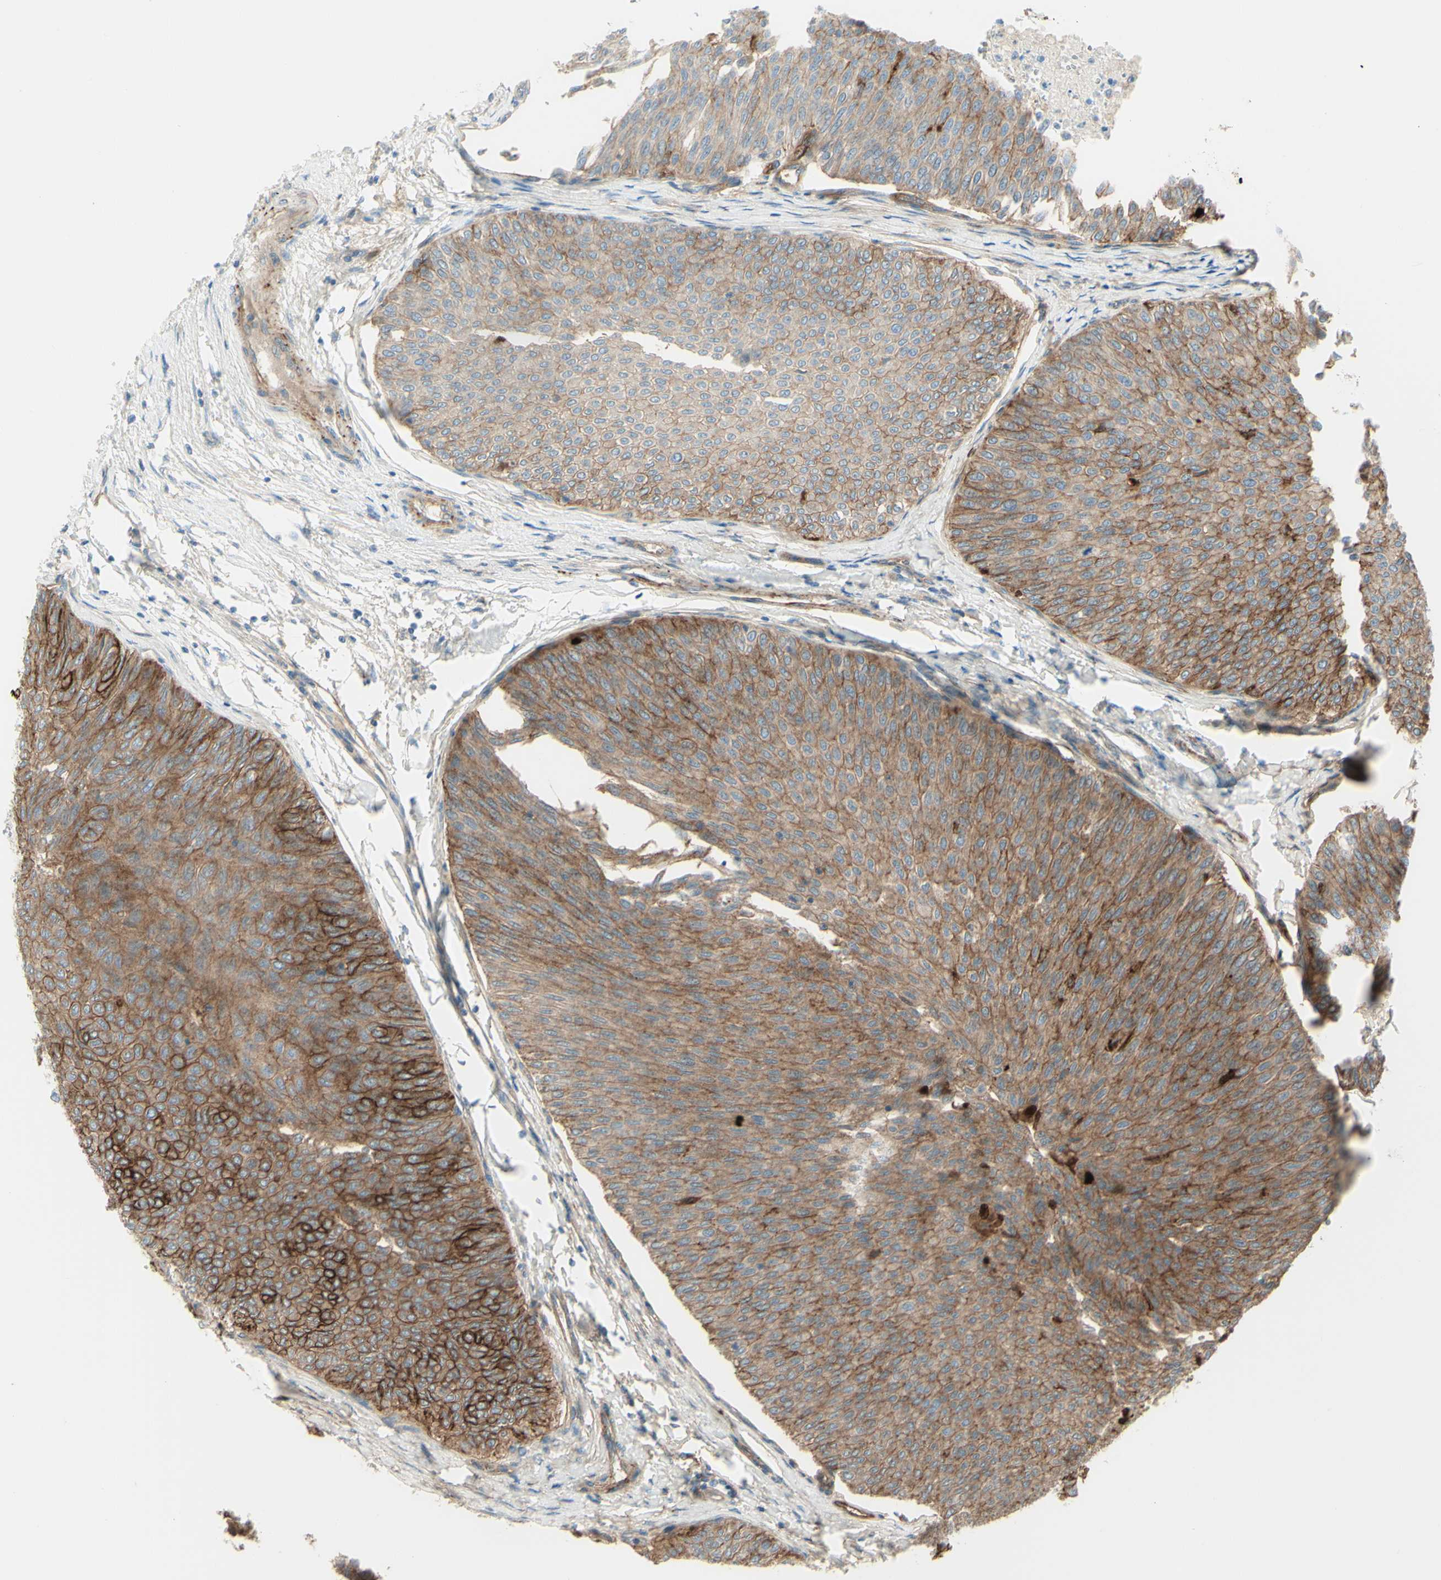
{"staining": {"intensity": "moderate", "quantity": ">75%", "location": "cytoplasmic/membranous"}, "tissue": "urothelial cancer", "cell_type": "Tumor cells", "image_type": "cancer", "snomed": [{"axis": "morphology", "description": "Urothelial carcinoma, Low grade"}, {"axis": "topography", "description": "Urinary bladder"}], "caption": "DAB (3,3'-diaminobenzidine) immunohistochemical staining of human urothelial carcinoma (low-grade) demonstrates moderate cytoplasmic/membranous protein positivity in approximately >75% of tumor cells.", "gene": "ALCAM", "patient": {"sex": "male", "age": 78}}